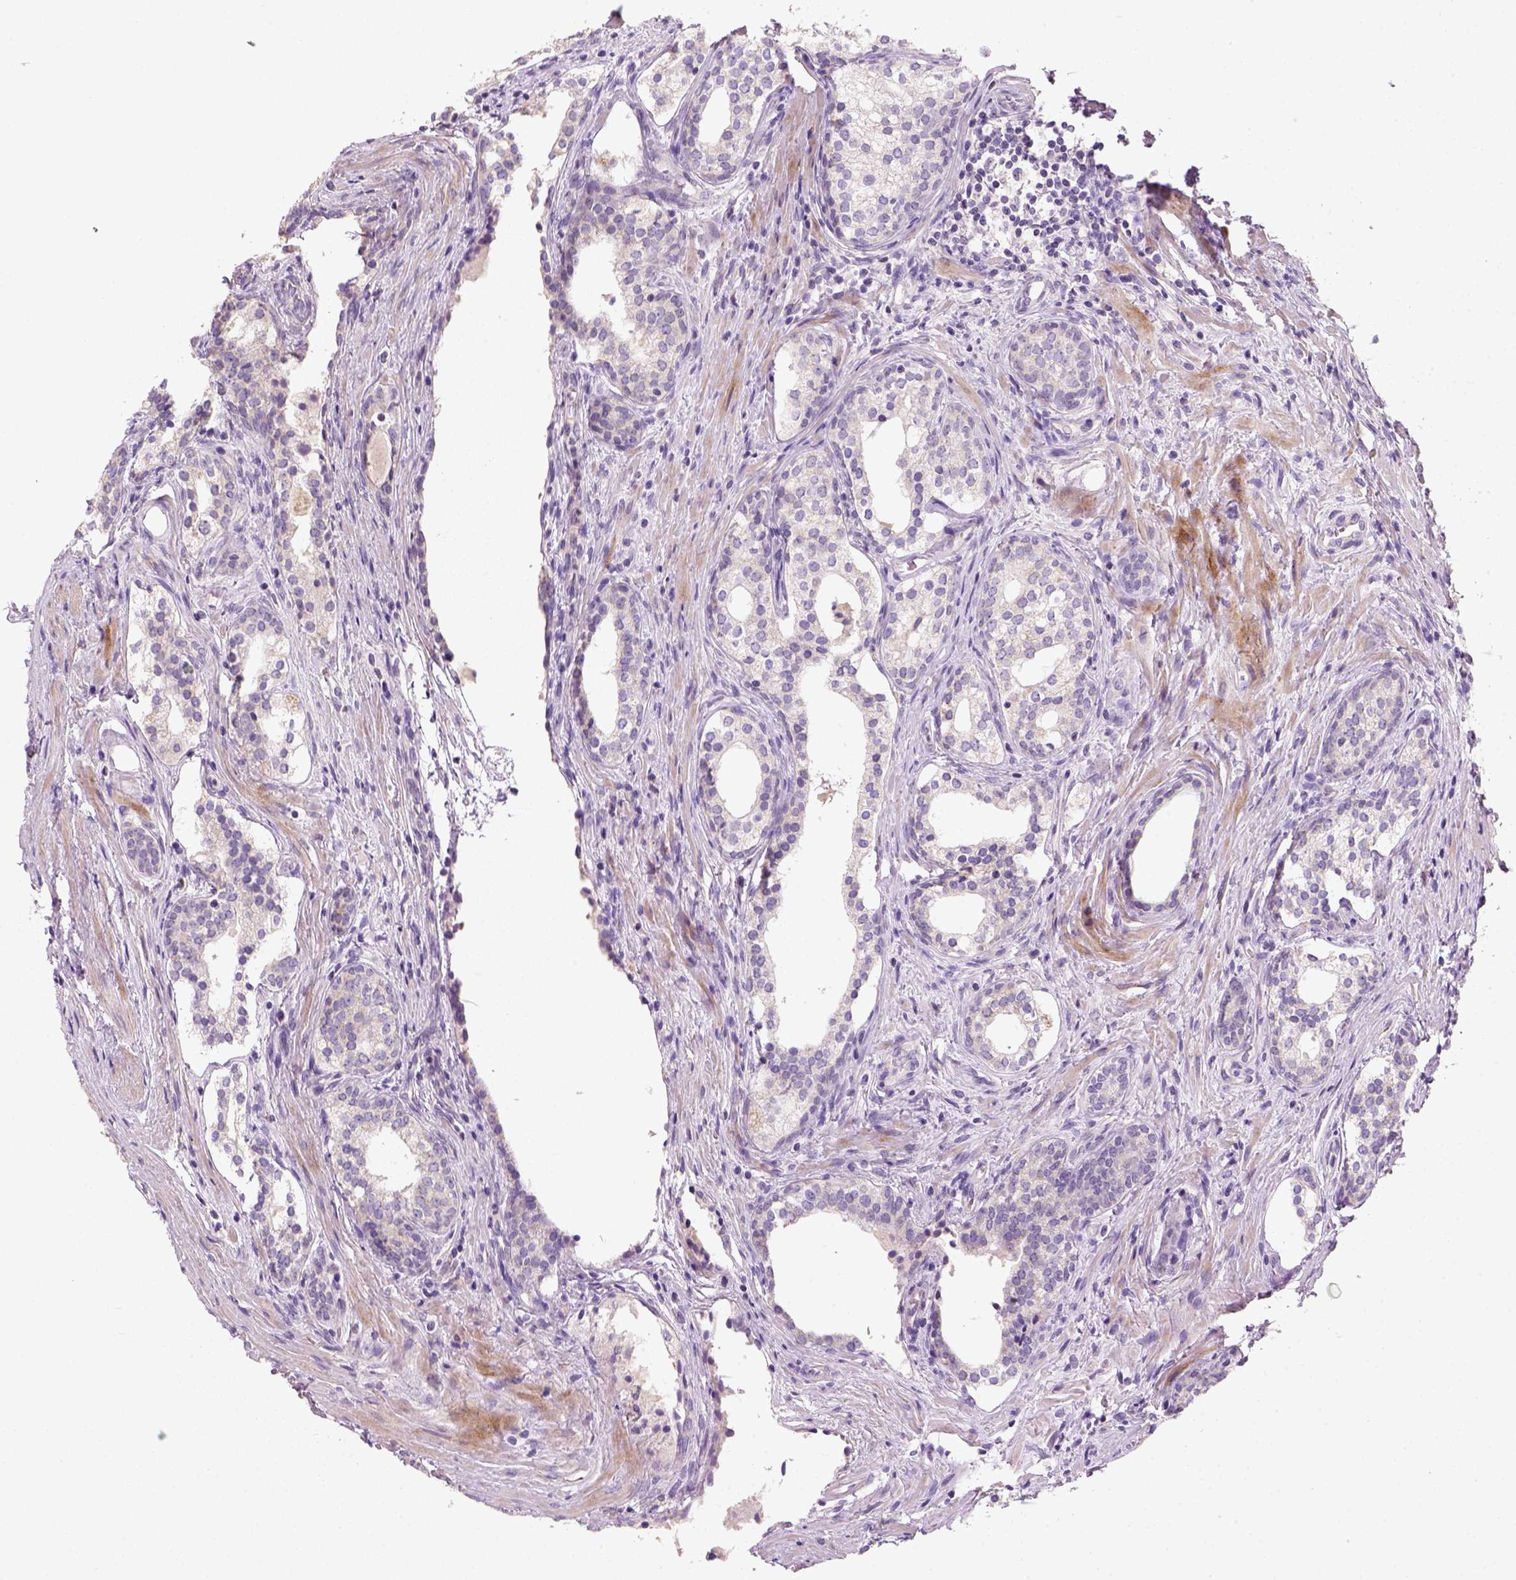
{"staining": {"intensity": "negative", "quantity": "none", "location": "none"}, "tissue": "prostate cancer", "cell_type": "Tumor cells", "image_type": "cancer", "snomed": [{"axis": "morphology", "description": "Adenocarcinoma, NOS"}, {"axis": "morphology", "description": "Adenocarcinoma, High grade"}, {"axis": "topography", "description": "Prostate"}], "caption": "This is an immunohistochemistry (IHC) histopathology image of high-grade adenocarcinoma (prostate). There is no positivity in tumor cells.", "gene": "NUDT6", "patient": {"sex": "male", "age": 61}}